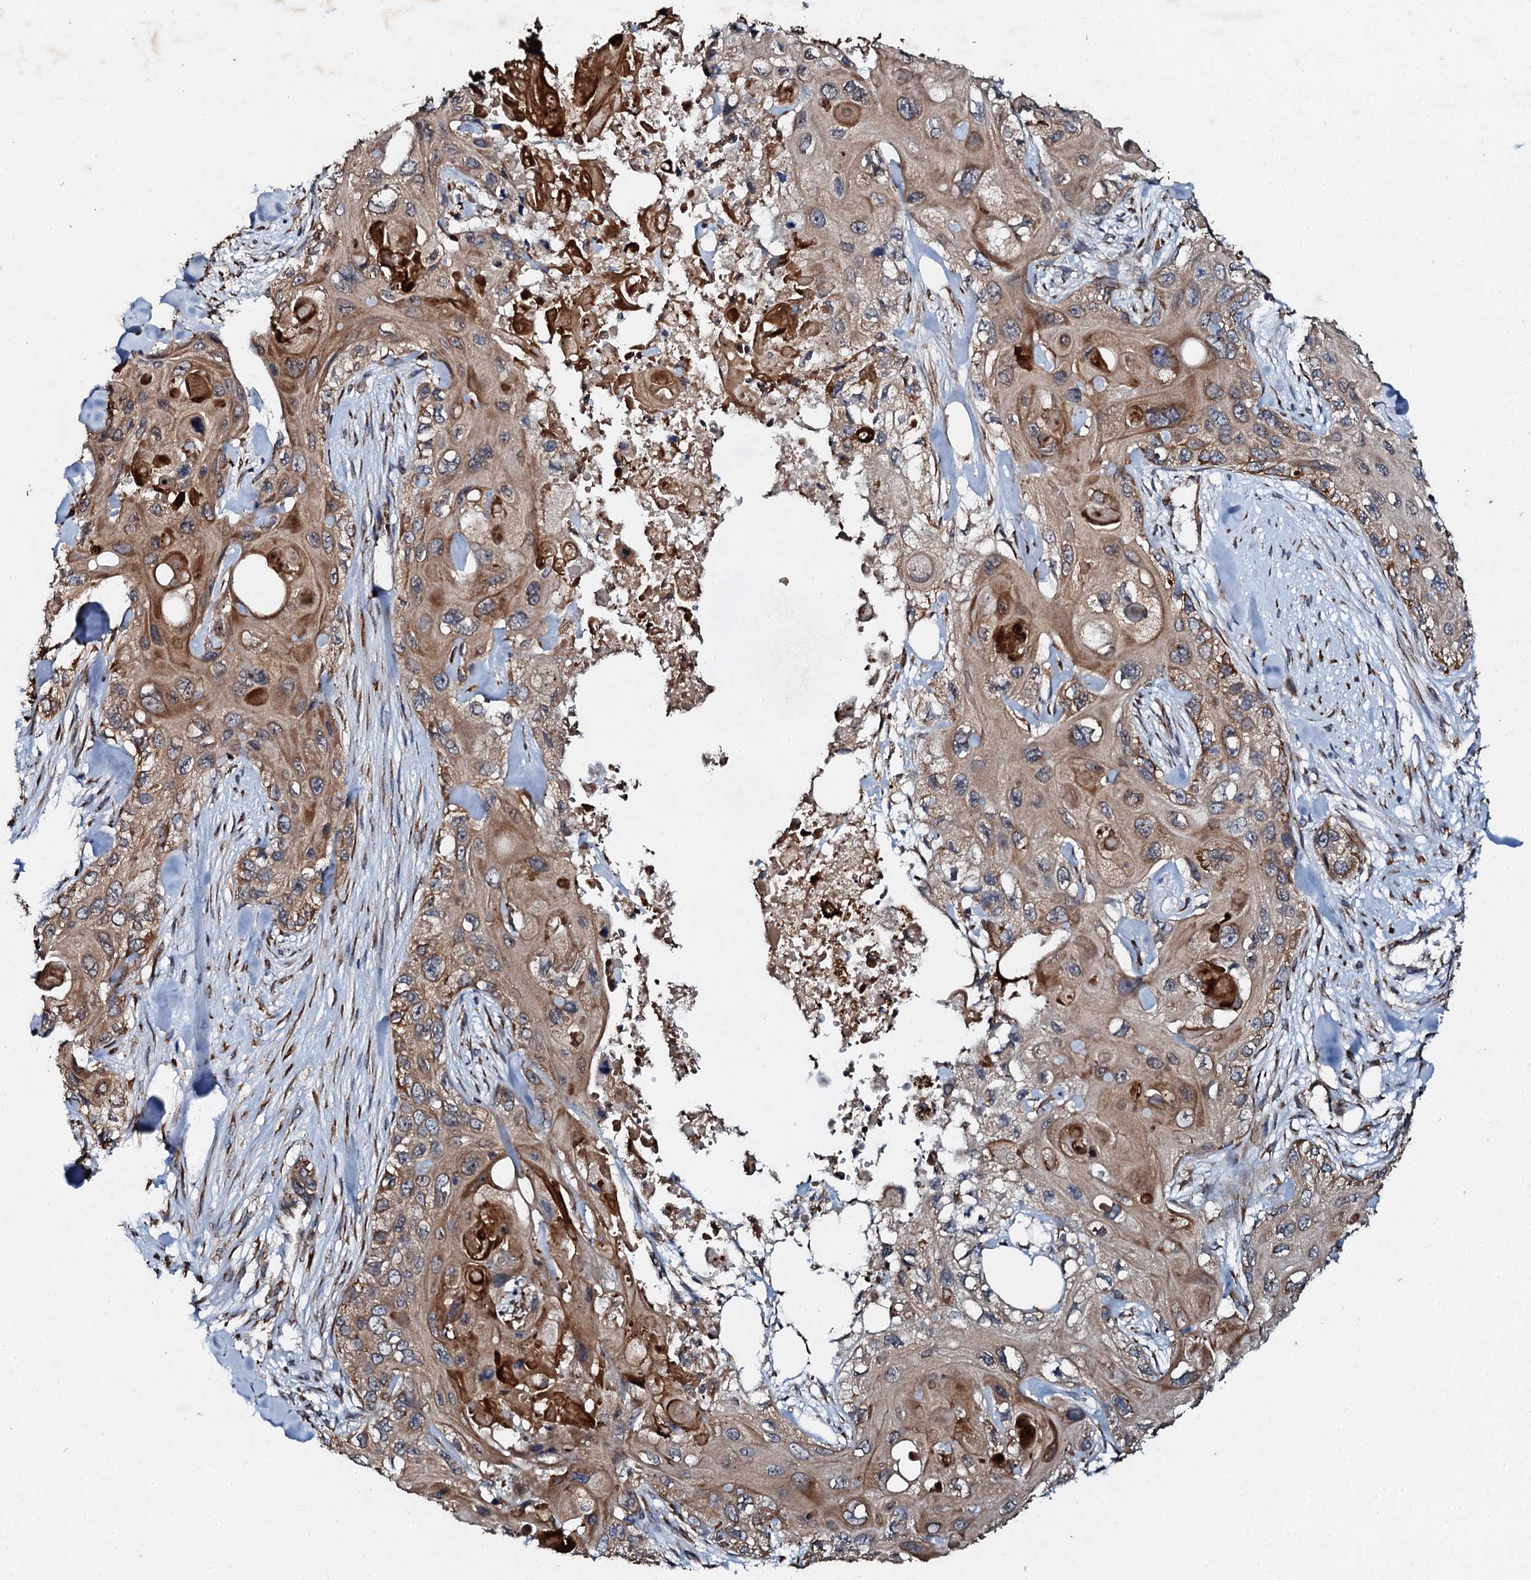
{"staining": {"intensity": "moderate", "quantity": ">75%", "location": "cytoplasmic/membranous"}, "tissue": "skin cancer", "cell_type": "Tumor cells", "image_type": "cancer", "snomed": [{"axis": "morphology", "description": "Normal tissue, NOS"}, {"axis": "morphology", "description": "Squamous cell carcinoma, NOS"}, {"axis": "topography", "description": "Skin"}], "caption": "Immunohistochemical staining of human squamous cell carcinoma (skin) exhibits medium levels of moderate cytoplasmic/membranous protein positivity in about >75% of tumor cells.", "gene": "ADAMTS10", "patient": {"sex": "male", "age": 72}}